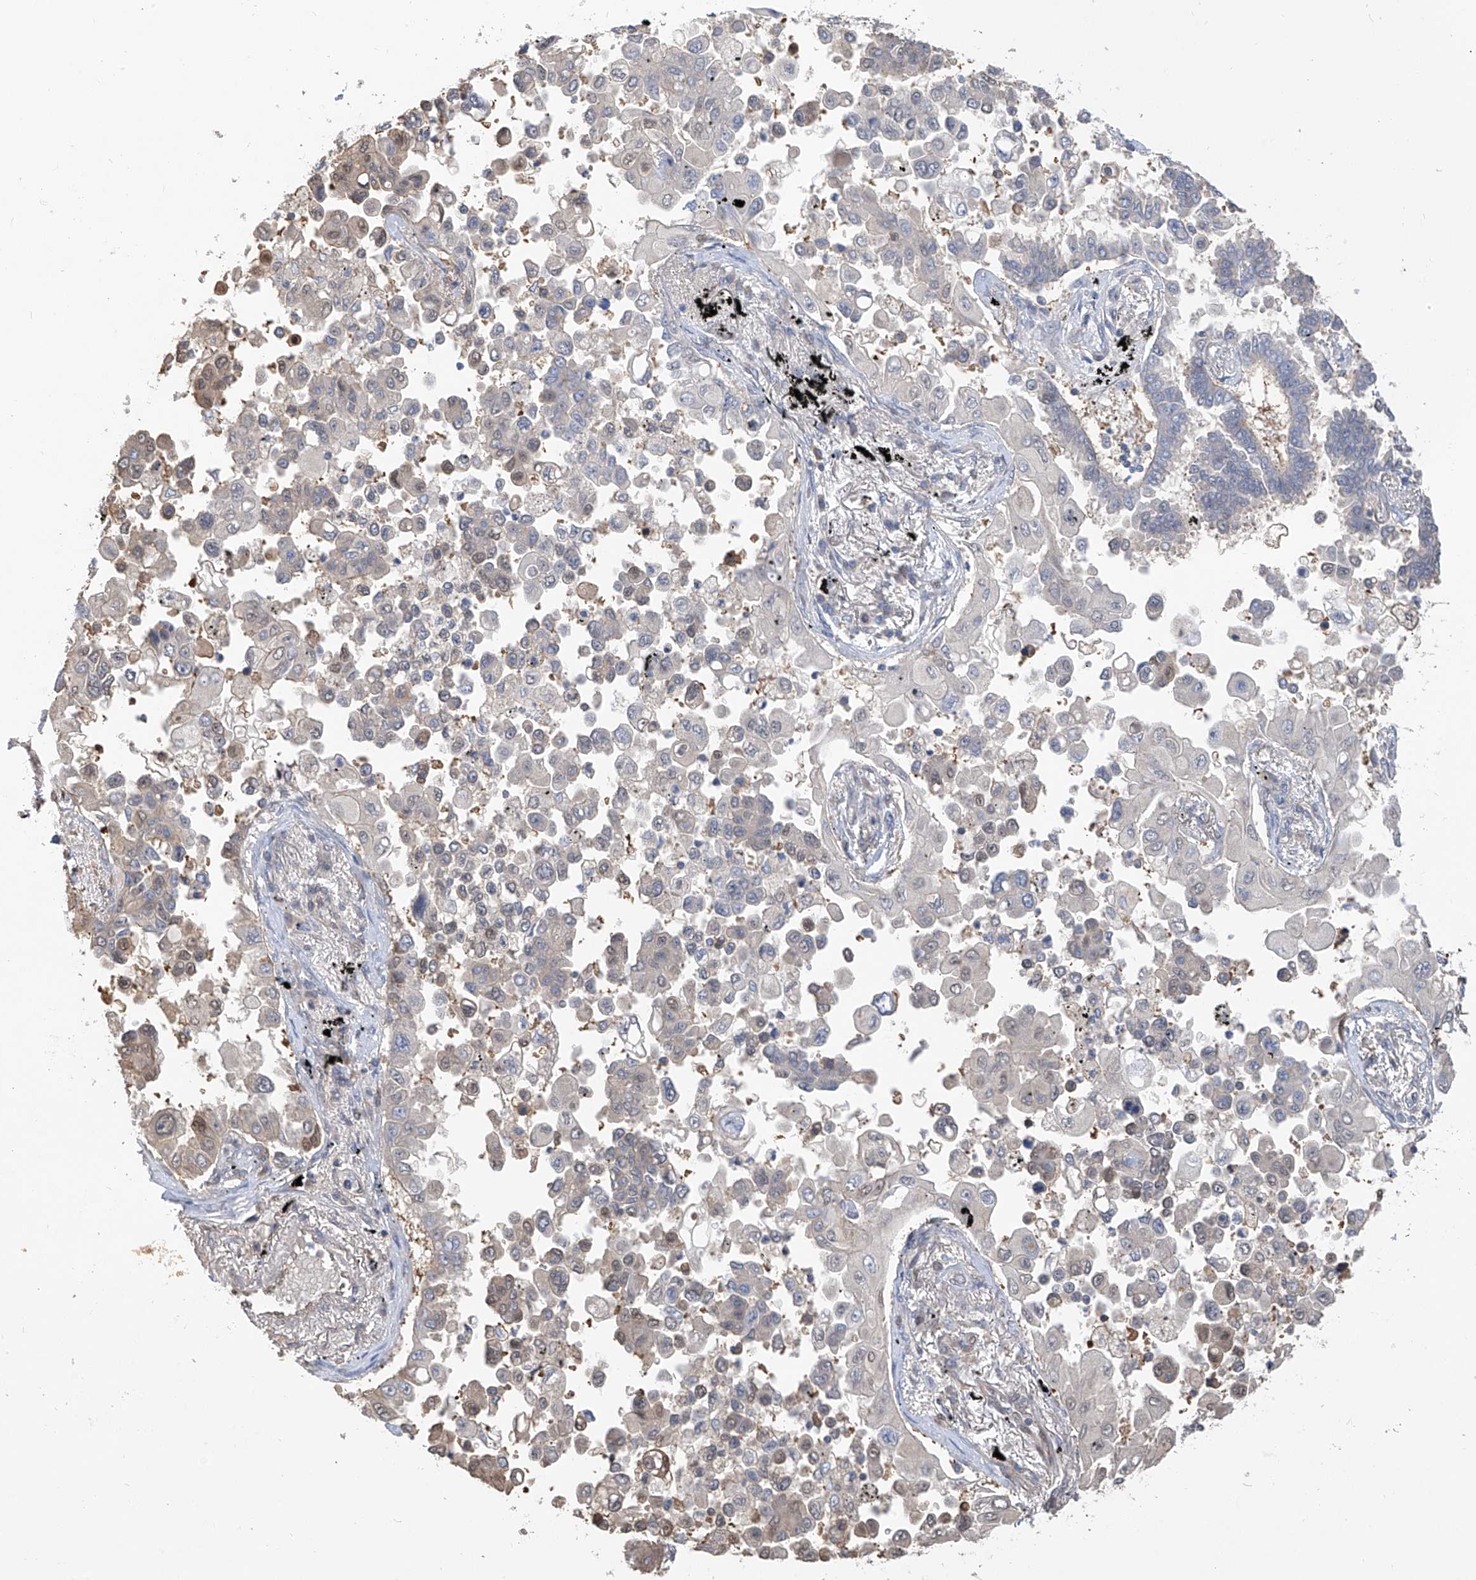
{"staining": {"intensity": "negative", "quantity": "none", "location": "none"}, "tissue": "lung cancer", "cell_type": "Tumor cells", "image_type": "cancer", "snomed": [{"axis": "morphology", "description": "Adenocarcinoma, NOS"}, {"axis": "topography", "description": "Lung"}], "caption": "The immunohistochemistry photomicrograph has no significant positivity in tumor cells of lung cancer tissue. (Stains: DAB (3,3'-diaminobenzidine) immunohistochemistry with hematoxylin counter stain, Microscopy: brightfield microscopy at high magnification).", "gene": "PMM1", "patient": {"sex": "female", "age": 67}}